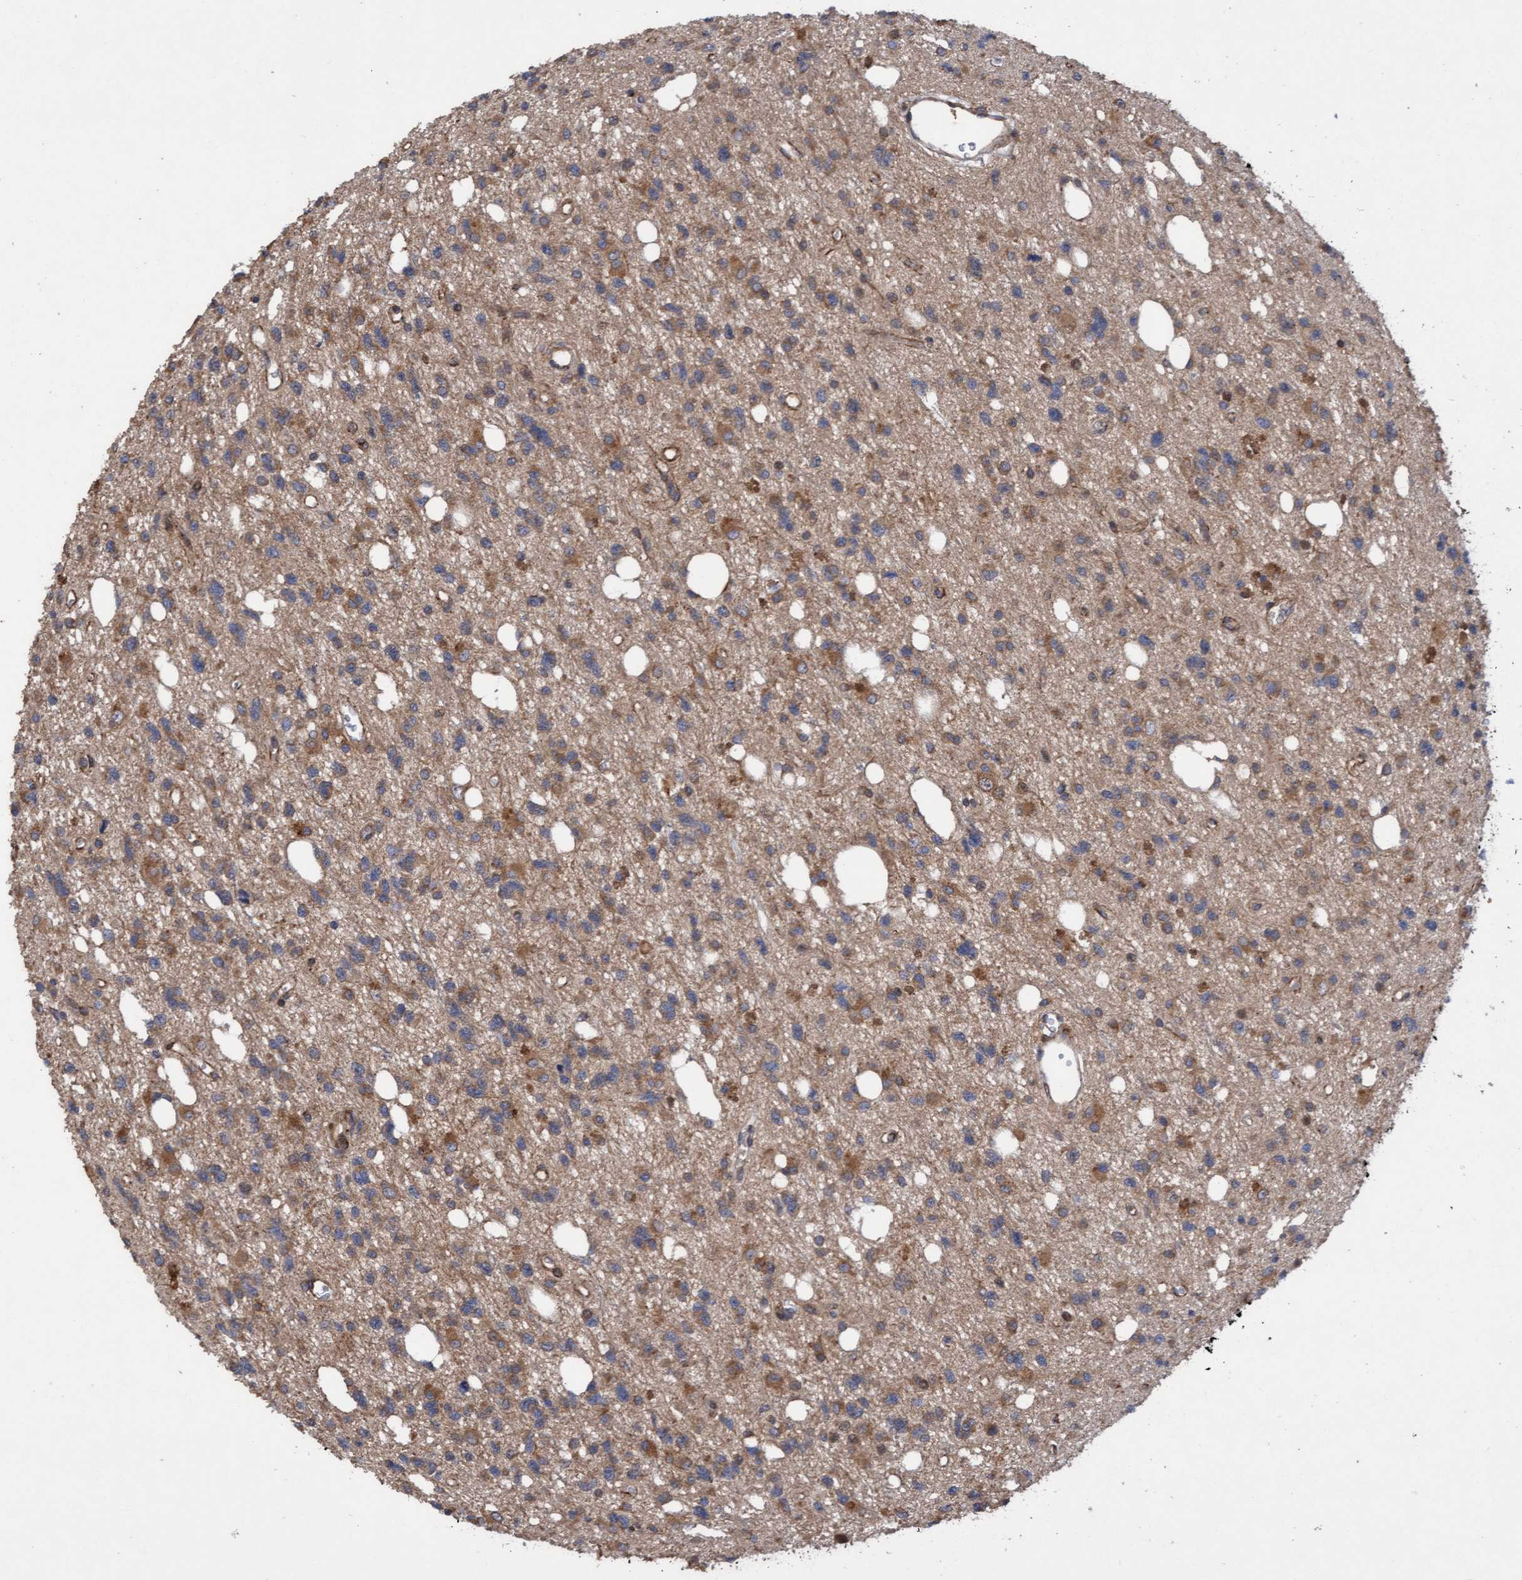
{"staining": {"intensity": "moderate", "quantity": ">75%", "location": "cytoplasmic/membranous"}, "tissue": "glioma", "cell_type": "Tumor cells", "image_type": "cancer", "snomed": [{"axis": "morphology", "description": "Glioma, malignant, High grade"}, {"axis": "topography", "description": "Brain"}], "caption": "Immunohistochemical staining of malignant high-grade glioma shows moderate cytoplasmic/membranous protein staining in approximately >75% of tumor cells.", "gene": "ELP5", "patient": {"sex": "female", "age": 62}}